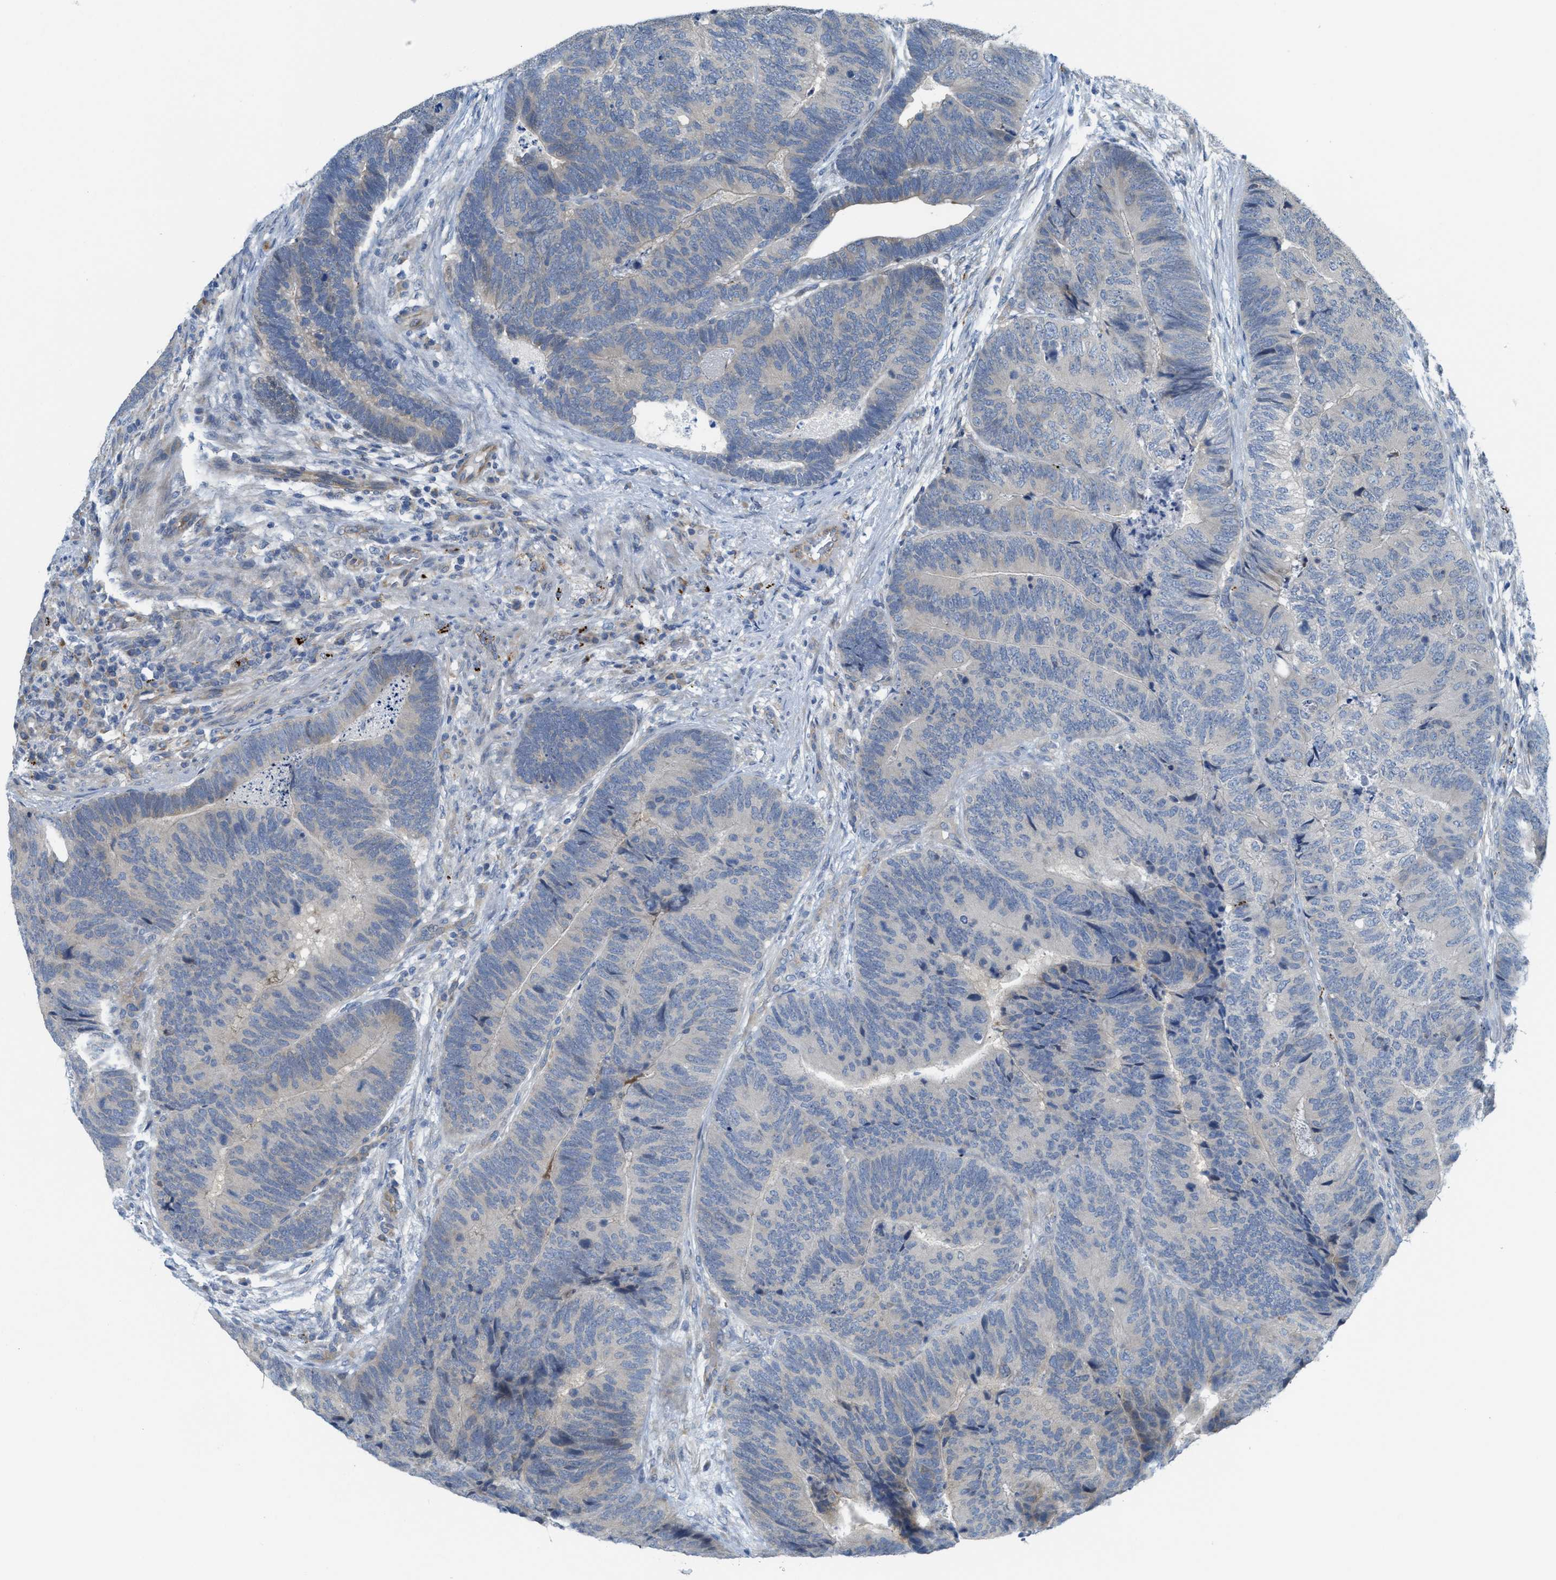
{"staining": {"intensity": "negative", "quantity": "none", "location": "none"}, "tissue": "colorectal cancer", "cell_type": "Tumor cells", "image_type": "cancer", "snomed": [{"axis": "morphology", "description": "Adenocarcinoma, NOS"}, {"axis": "topography", "description": "Colon"}], "caption": "Protein analysis of colorectal adenocarcinoma demonstrates no significant positivity in tumor cells.", "gene": "KLHDC10", "patient": {"sex": "female", "age": 67}}